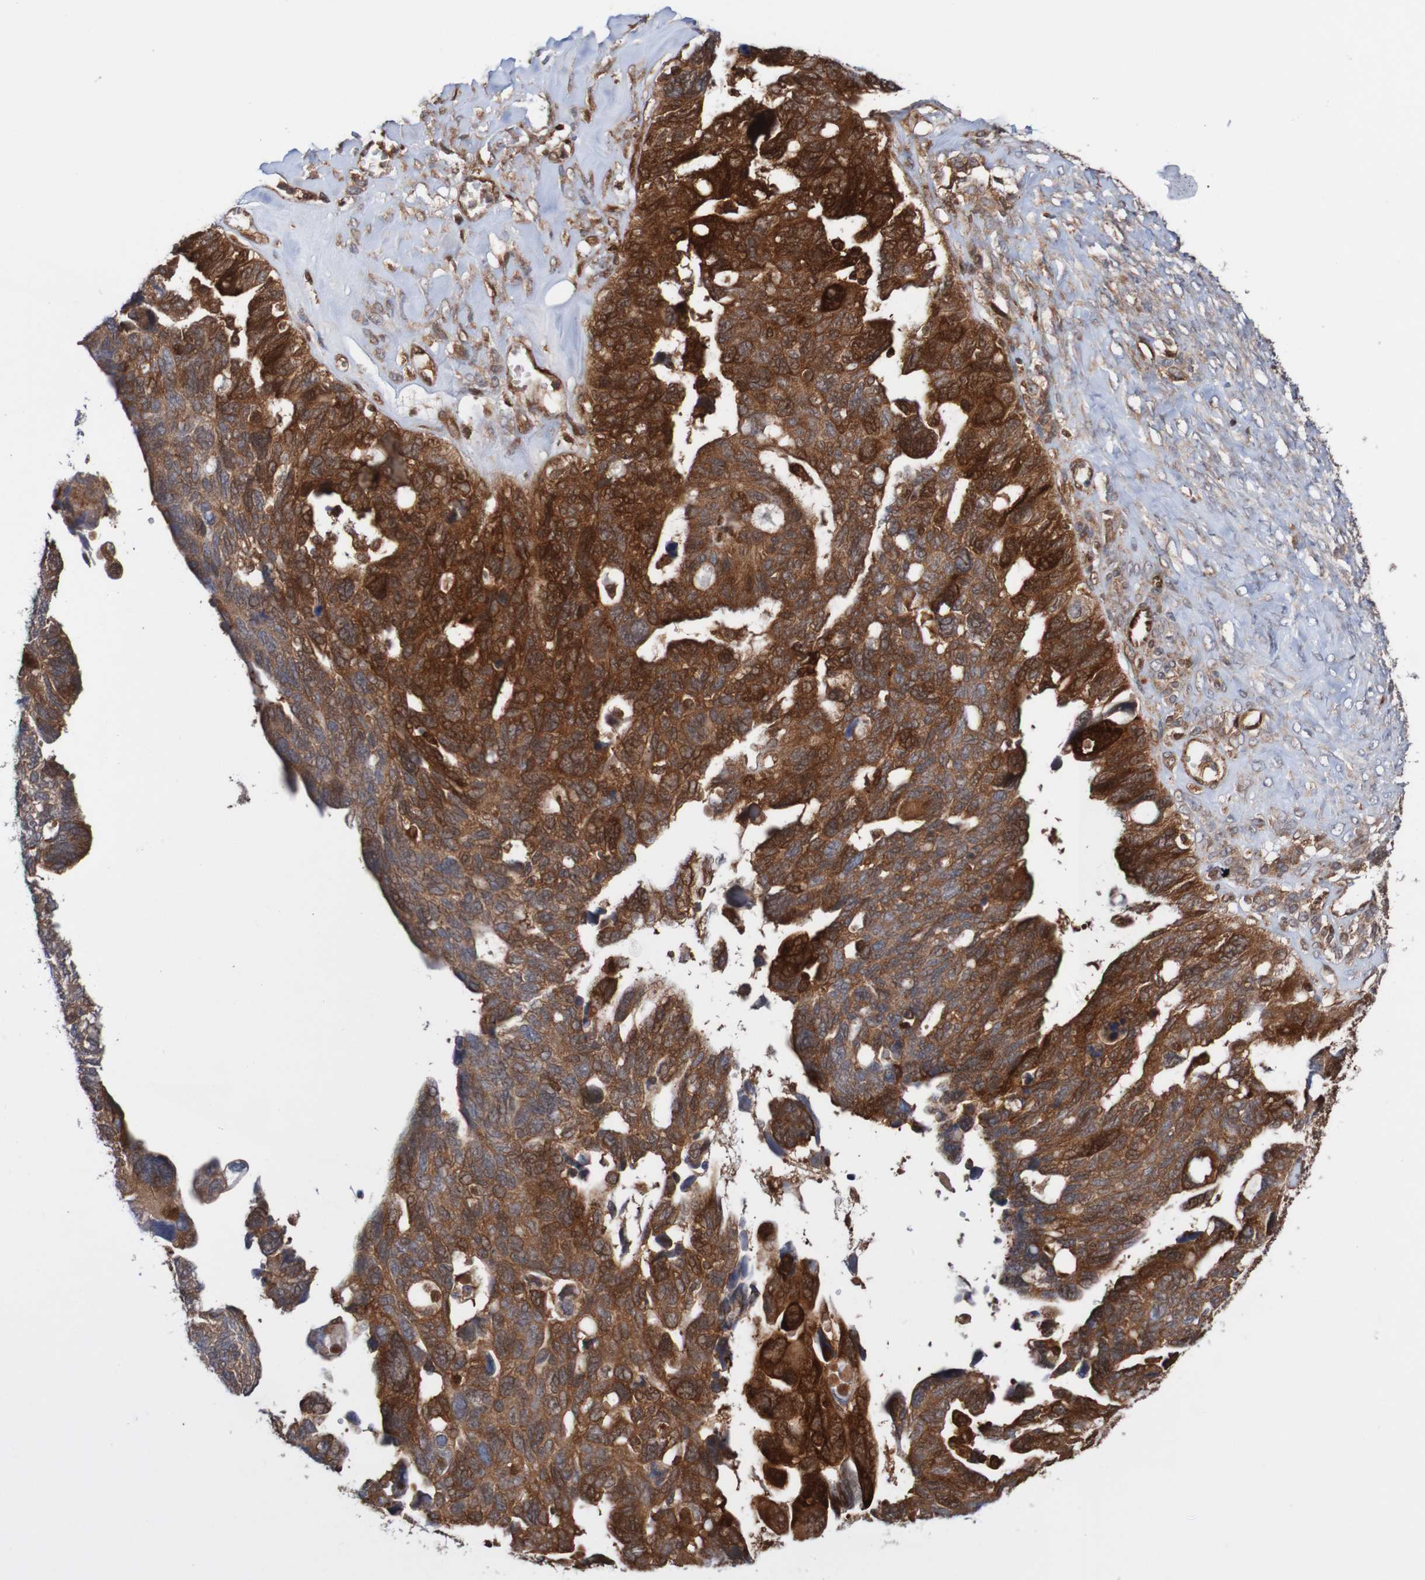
{"staining": {"intensity": "strong", "quantity": ">75%", "location": "cytoplasmic/membranous"}, "tissue": "ovarian cancer", "cell_type": "Tumor cells", "image_type": "cancer", "snomed": [{"axis": "morphology", "description": "Cystadenocarcinoma, serous, NOS"}, {"axis": "topography", "description": "Ovary"}], "caption": "A high-resolution photomicrograph shows immunohistochemistry (IHC) staining of ovarian cancer (serous cystadenocarcinoma), which reveals strong cytoplasmic/membranous expression in about >75% of tumor cells.", "gene": "RIGI", "patient": {"sex": "female", "age": 79}}